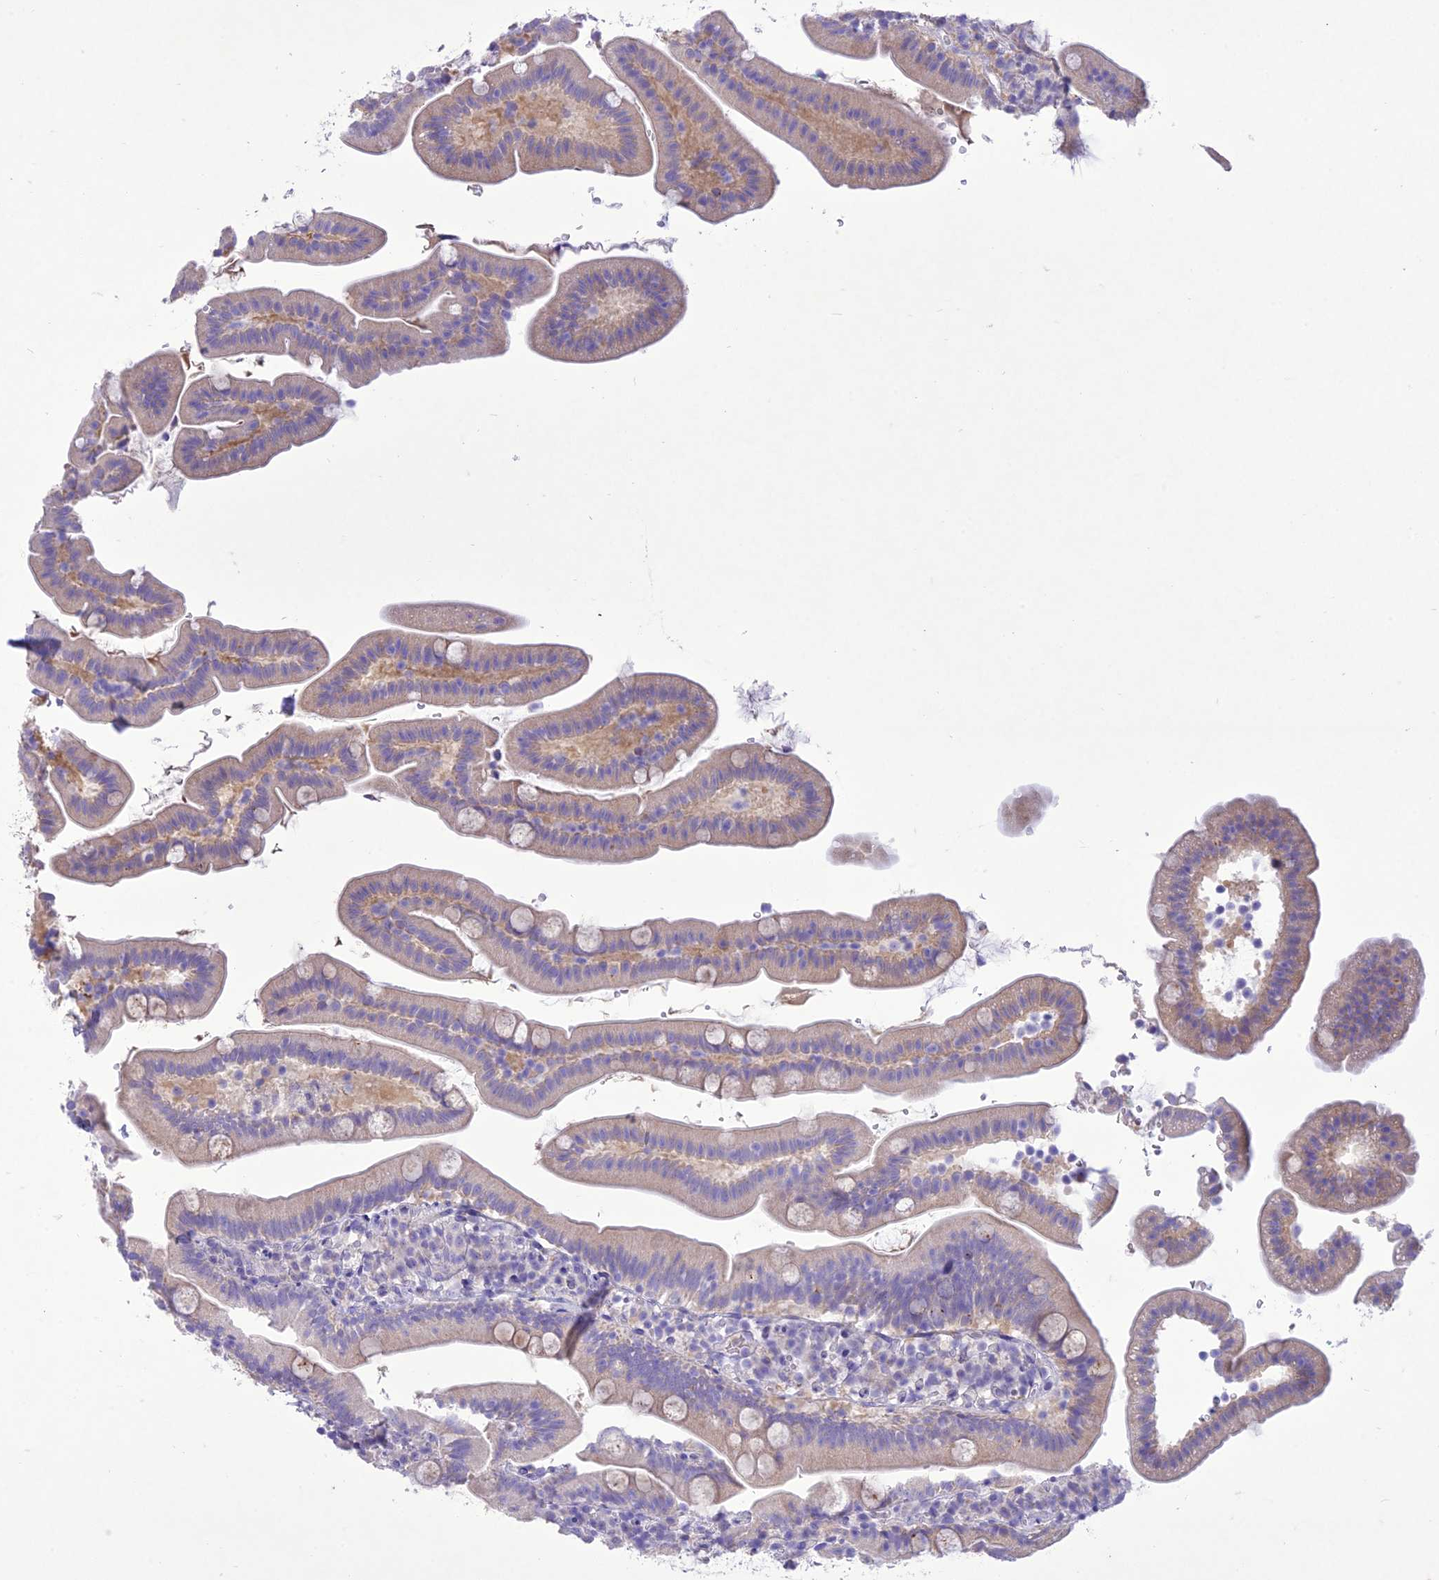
{"staining": {"intensity": "weak", "quantity": "<25%", "location": "cytoplasmic/membranous"}, "tissue": "duodenum", "cell_type": "Glandular cells", "image_type": "normal", "snomed": [{"axis": "morphology", "description": "Normal tissue, NOS"}, {"axis": "topography", "description": "Duodenum"}], "caption": "This is an immunohistochemistry (IHC) histopathology image of benign human duodenum. There is no staining in glandular cells.", "gene": "SLC13A5", "patient": {"sex": "female", "age": 67}}